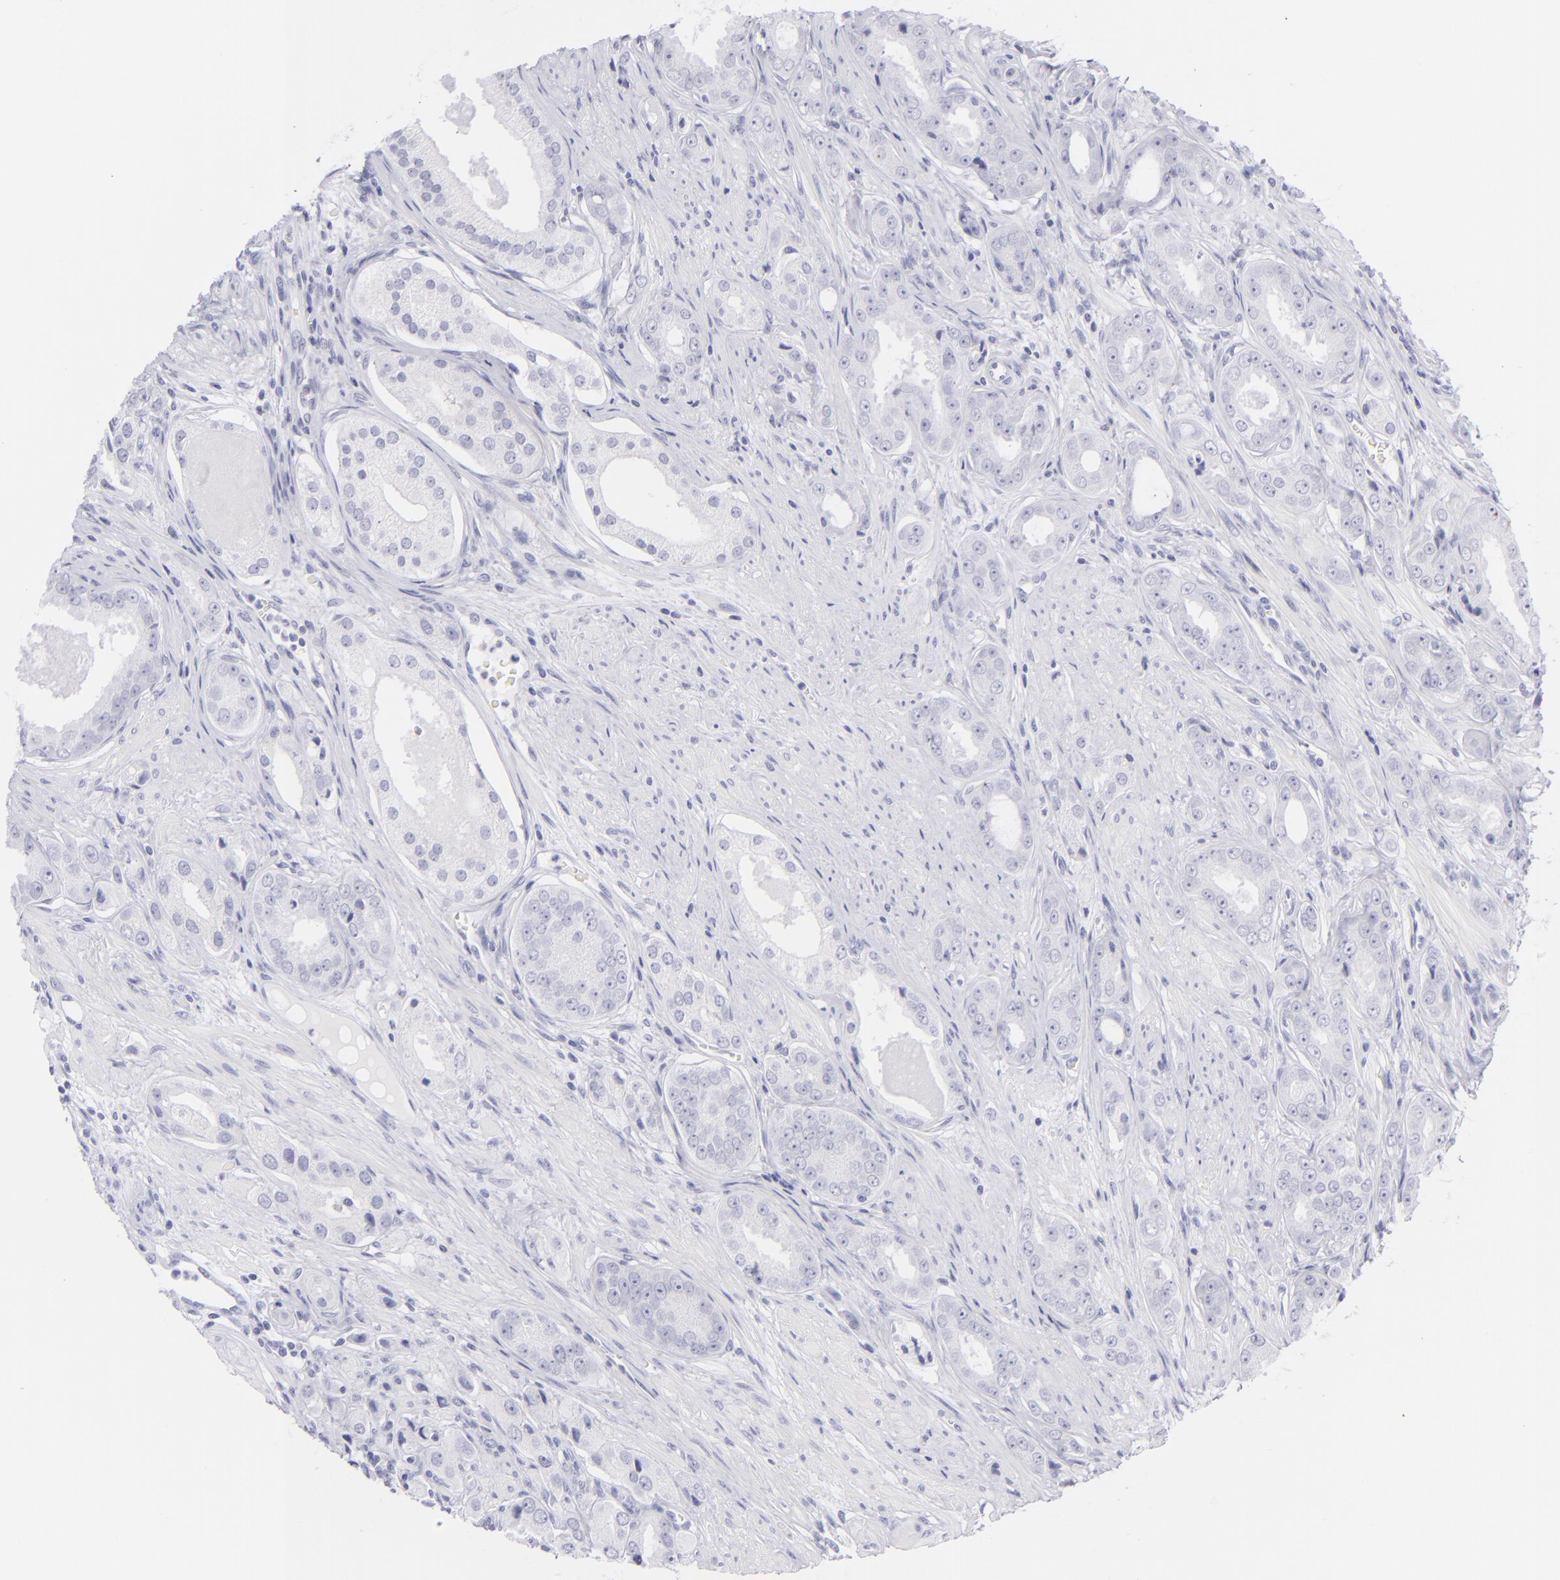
{"staining": {"intensity": "negative", "quantity": "none", "location": "none"}, "tissue": "prostate cancer", "cell_type": "Tumor cells", "image_type": "cancer", "snomed": [{"axis": "morphology", "description": "Adenocarcinoma, Medium grade"}, {"axis": "topography", "description": "Prostate"}], "caption": "The photomicrograph exhibits no significant positivity in tumor cells of adenocarcinoma (medium-grade) (prostate).", "gene": "FCER2", "patient": {"sex": "male", "age": 53}}